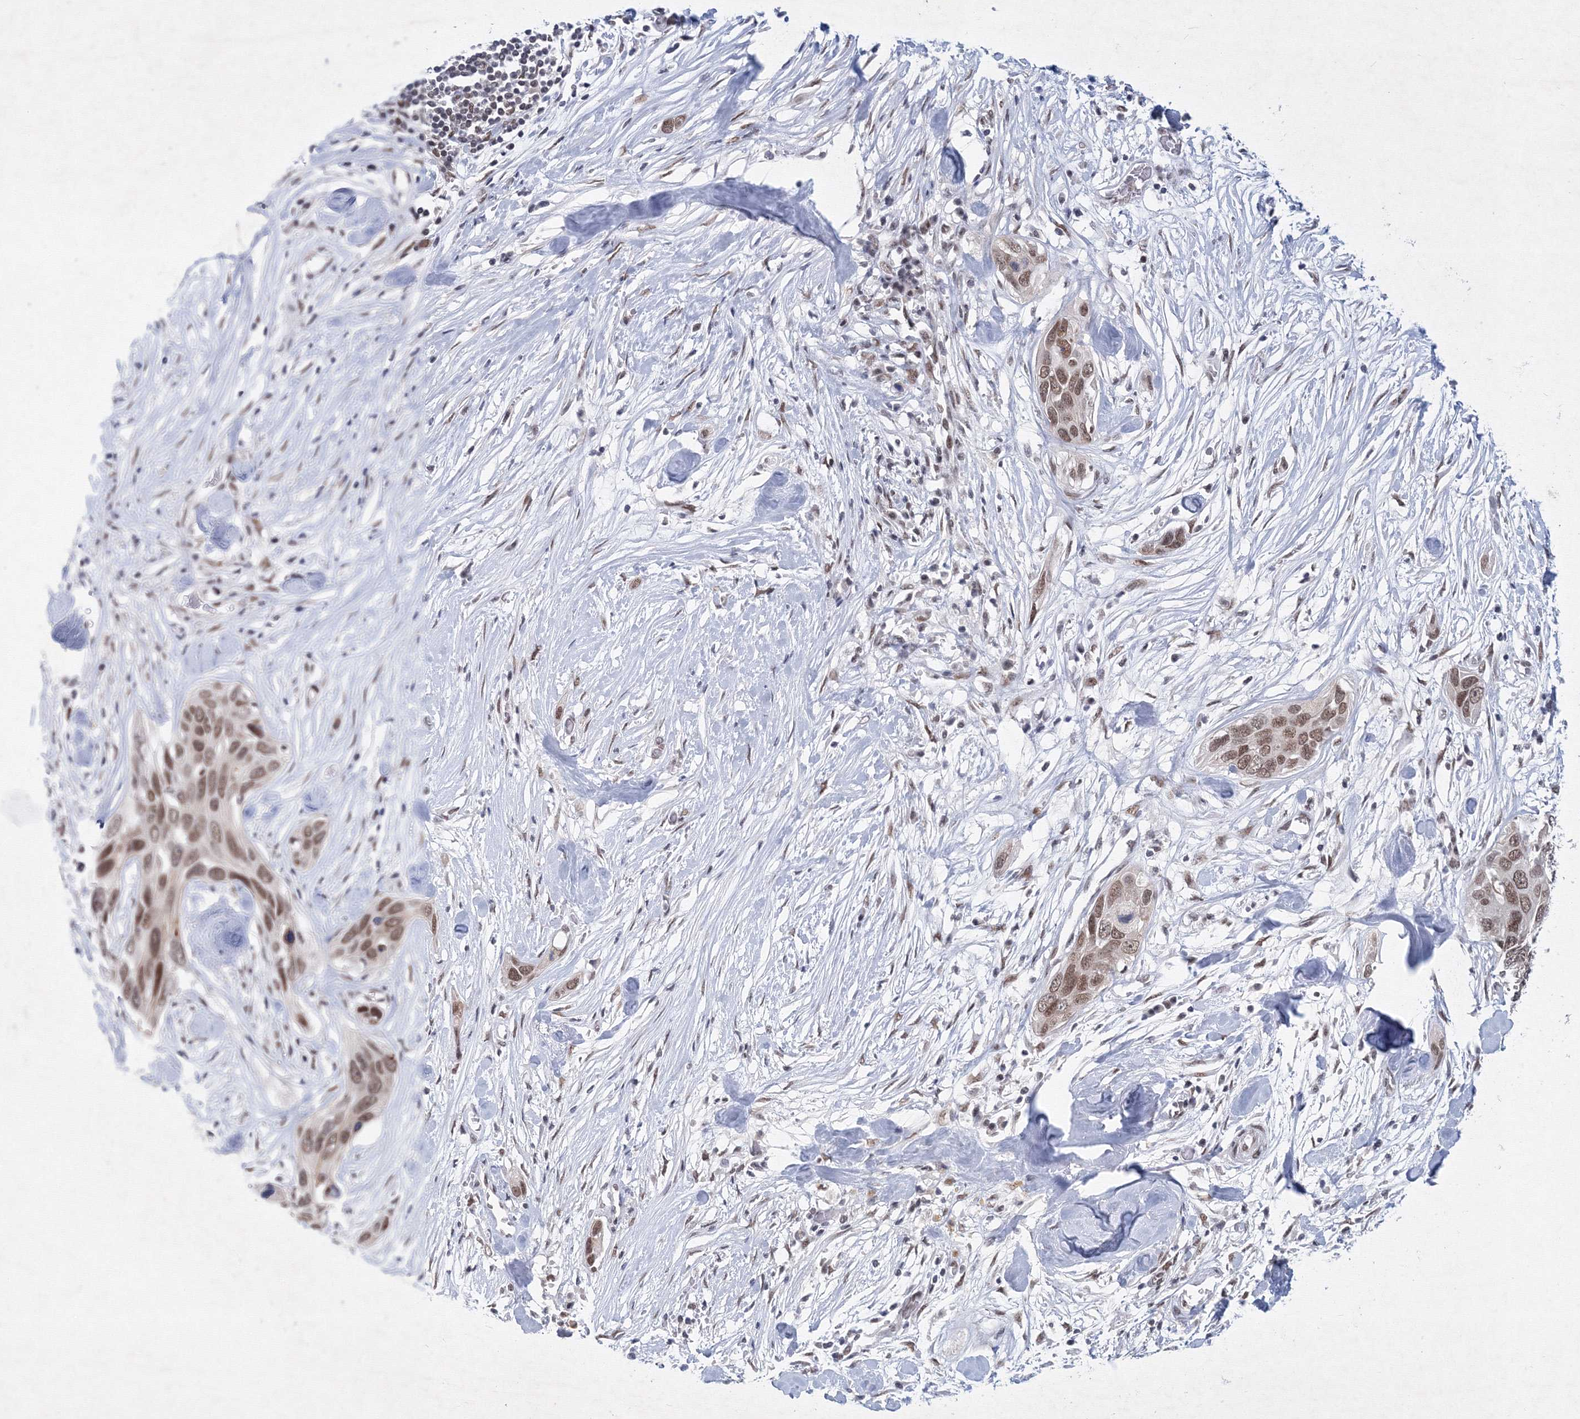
{"staining": {"intensity": "moderate", "quantity": ">75%", "location": "nuclear"}, "tissue": "pancreatic cancer", "cell_type": "Tumor cells", "image_type": "cancer", "snomed": [{"axis": "morphology", "description": "Adenocarcinoma, NOS"}, {"axis": "topography", "description": "Pancreas"}], "caption": "Immunohistochemical staining of human pancreatic adenocarcinoma reveals moderate nuclear protein staining in about >75% of tumor cells.", "gene": "SF3B6", "patient": {"sex": "female", "age": 60}}